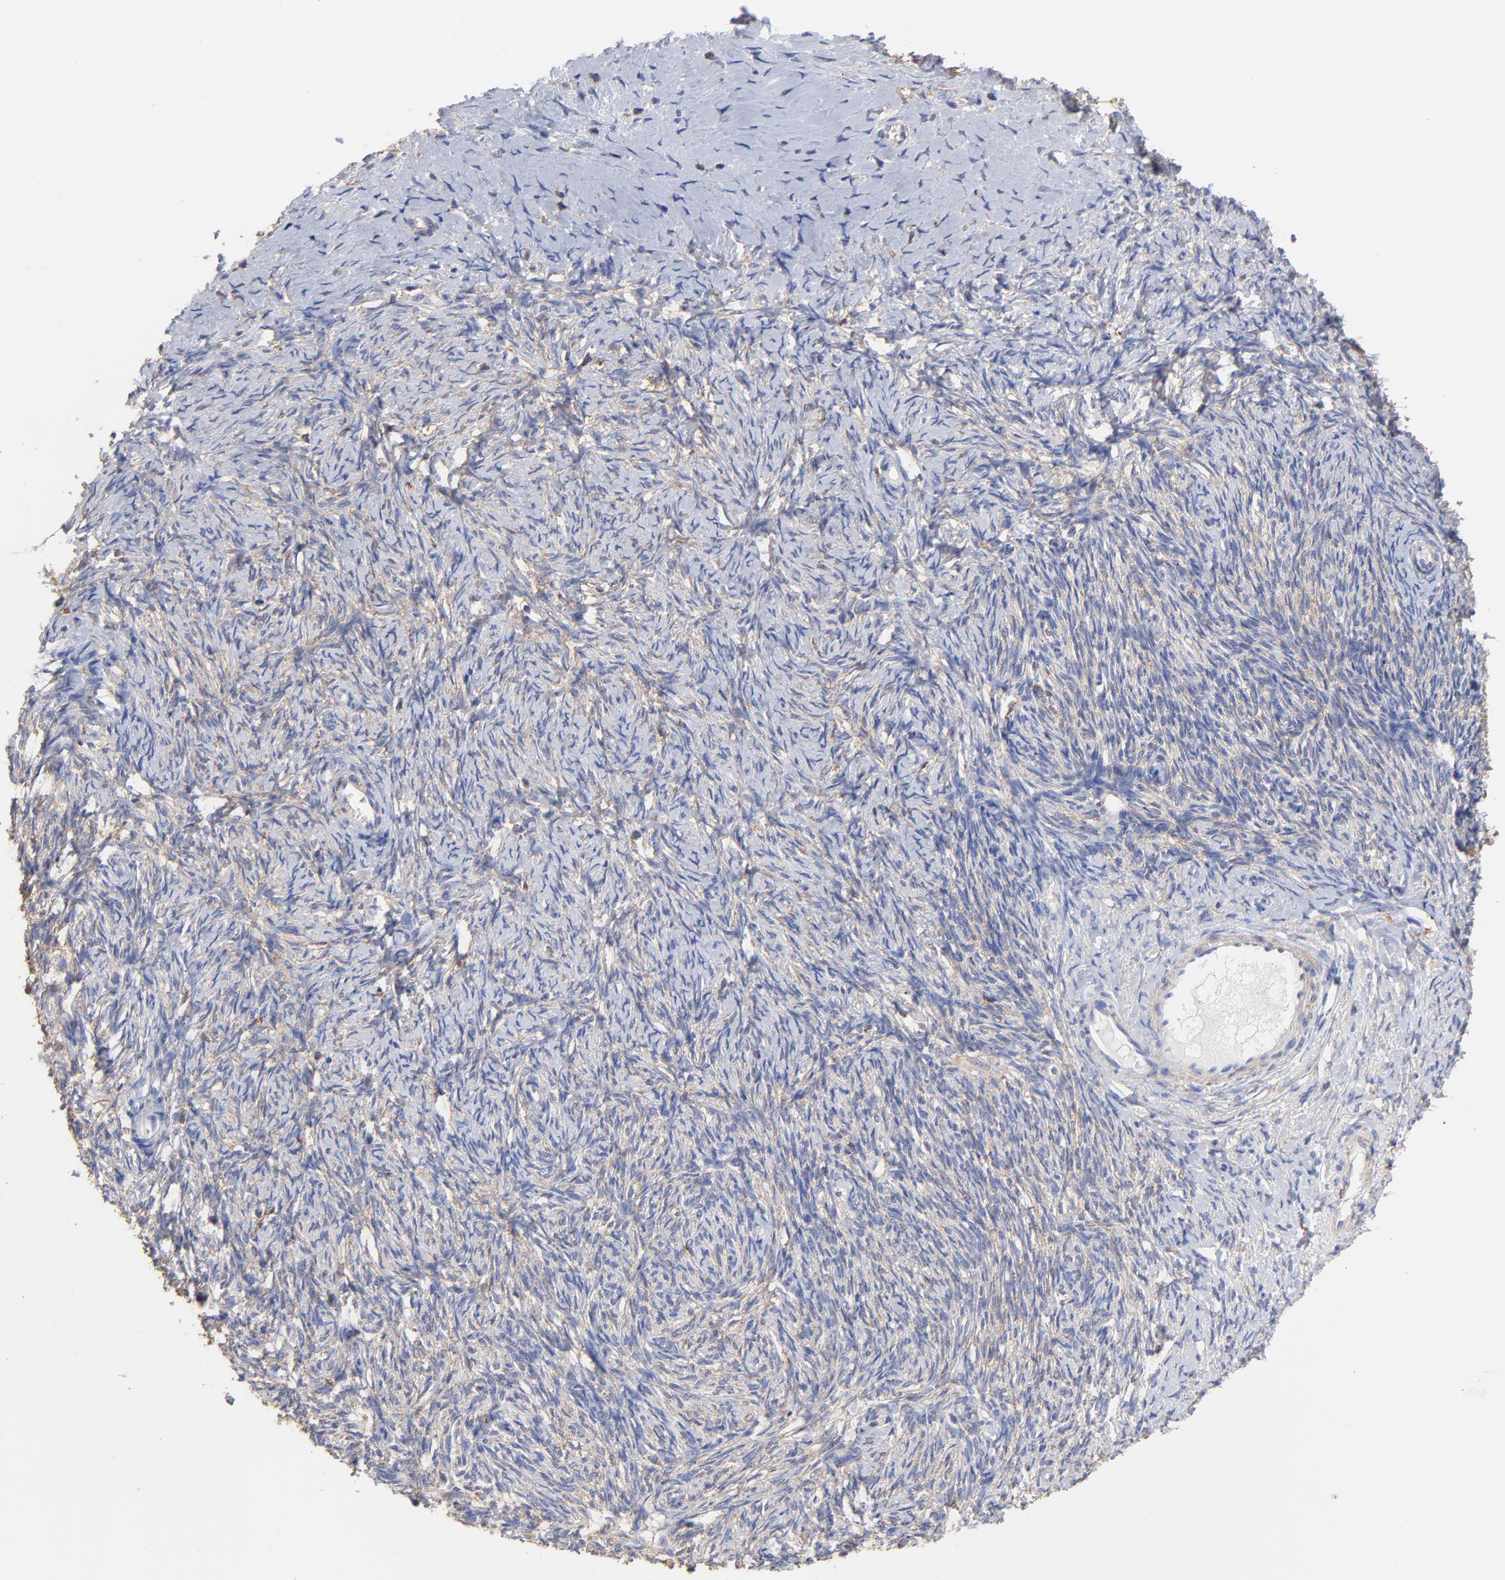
{"staining": {"intensity": "weak", "quantity": "25%-75%", "location": "cytoplasmic/membranous"}, "tissue": "ovarian cancer", "cell_type": "Tumor cells", "image_type": "cancer", "snomed": [{"axis": "morphology", "description": "Normal tissue, NOS"}, {"axis": "morphology", "description": "Cystadenocarcinoma, serous, NOS"}, {"axis": "topography", "description": "Ovary"}], "caption": "Ovarian serous cystadenocarcinoma was stained to show a protein in brown. There is low levels of weak cytoplasmic/membranous positivity in about 25%-75% of tumor cells.", "gene": "ASL", "patient": {"sex": "female", "age": 62}}